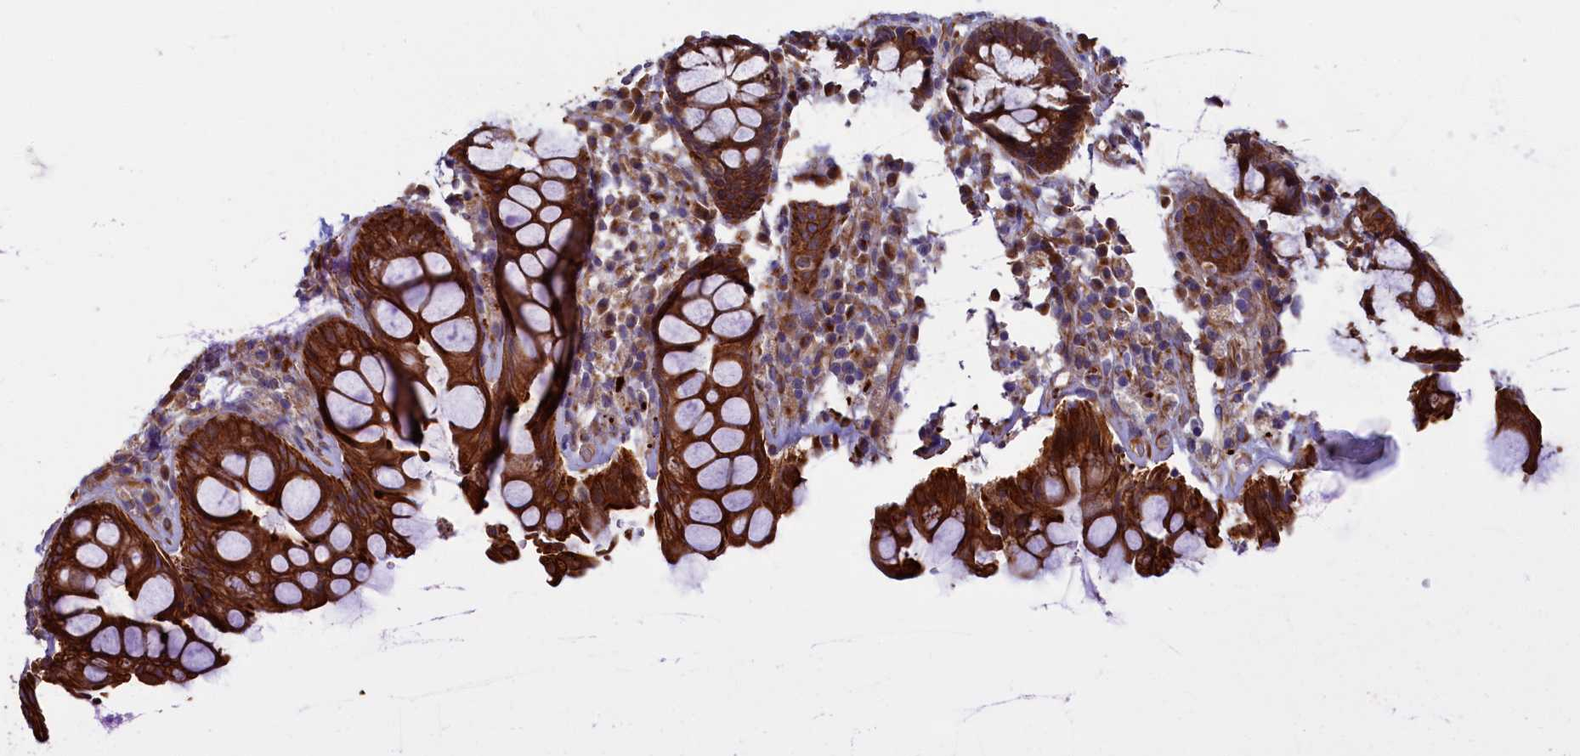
{"staining": {"intensity": "strong", "quantity": ">75%", "location": "cytoplasmic/membranous"}, "tissue": "rectum", "cell_type": "Glandular cells", "image_type": "normal", "snomed": [{"axis": "morphology", "description": "Normal tissue, NOS"}, {"axis": "topography", "description": "Rectum"}], "caption": "Protein staining of unremarkable rectum displays strong cytoplasmic/membranous staining in approximately >75% of glandular cells.", "gene": "LRRC57", "patient": {"sex": "male", "age": 64}}